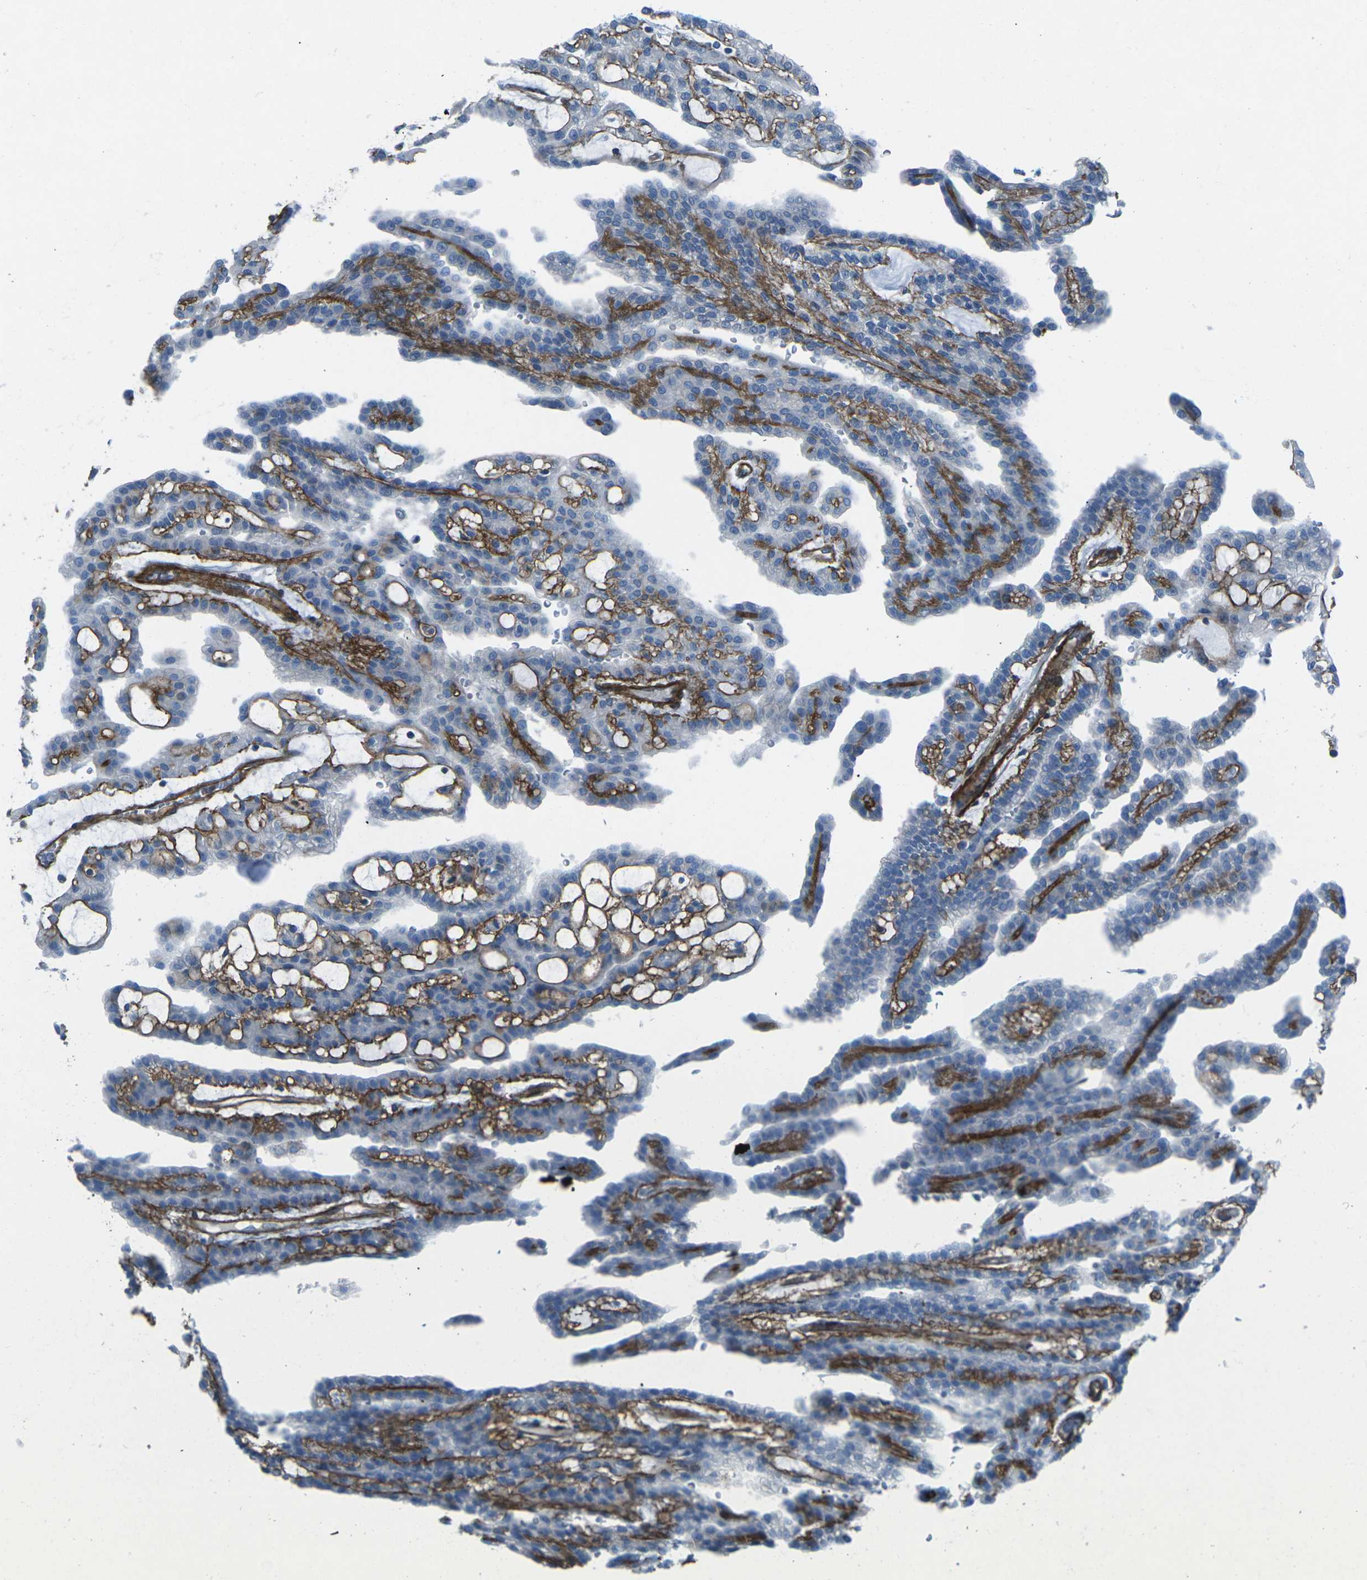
{"staining": {"intensity": "negative", "quantity": "none", "location": "none"}, "tissue": "renal cancer", "cell_type": "Tumor cells", "image_type": "cancer", "snomed": [{"axis": "morphology", "description": "Adenocarcinoma, NOS"}, {"axis": "topography", "description": "Kidney"}], "caption": "Renal cancer (adenocarcinoma) stained for a protein using IHC demonstrates no expression tumor cells.", "gene": "UTRN", "patient": {"sex": "male", "age": 63}}